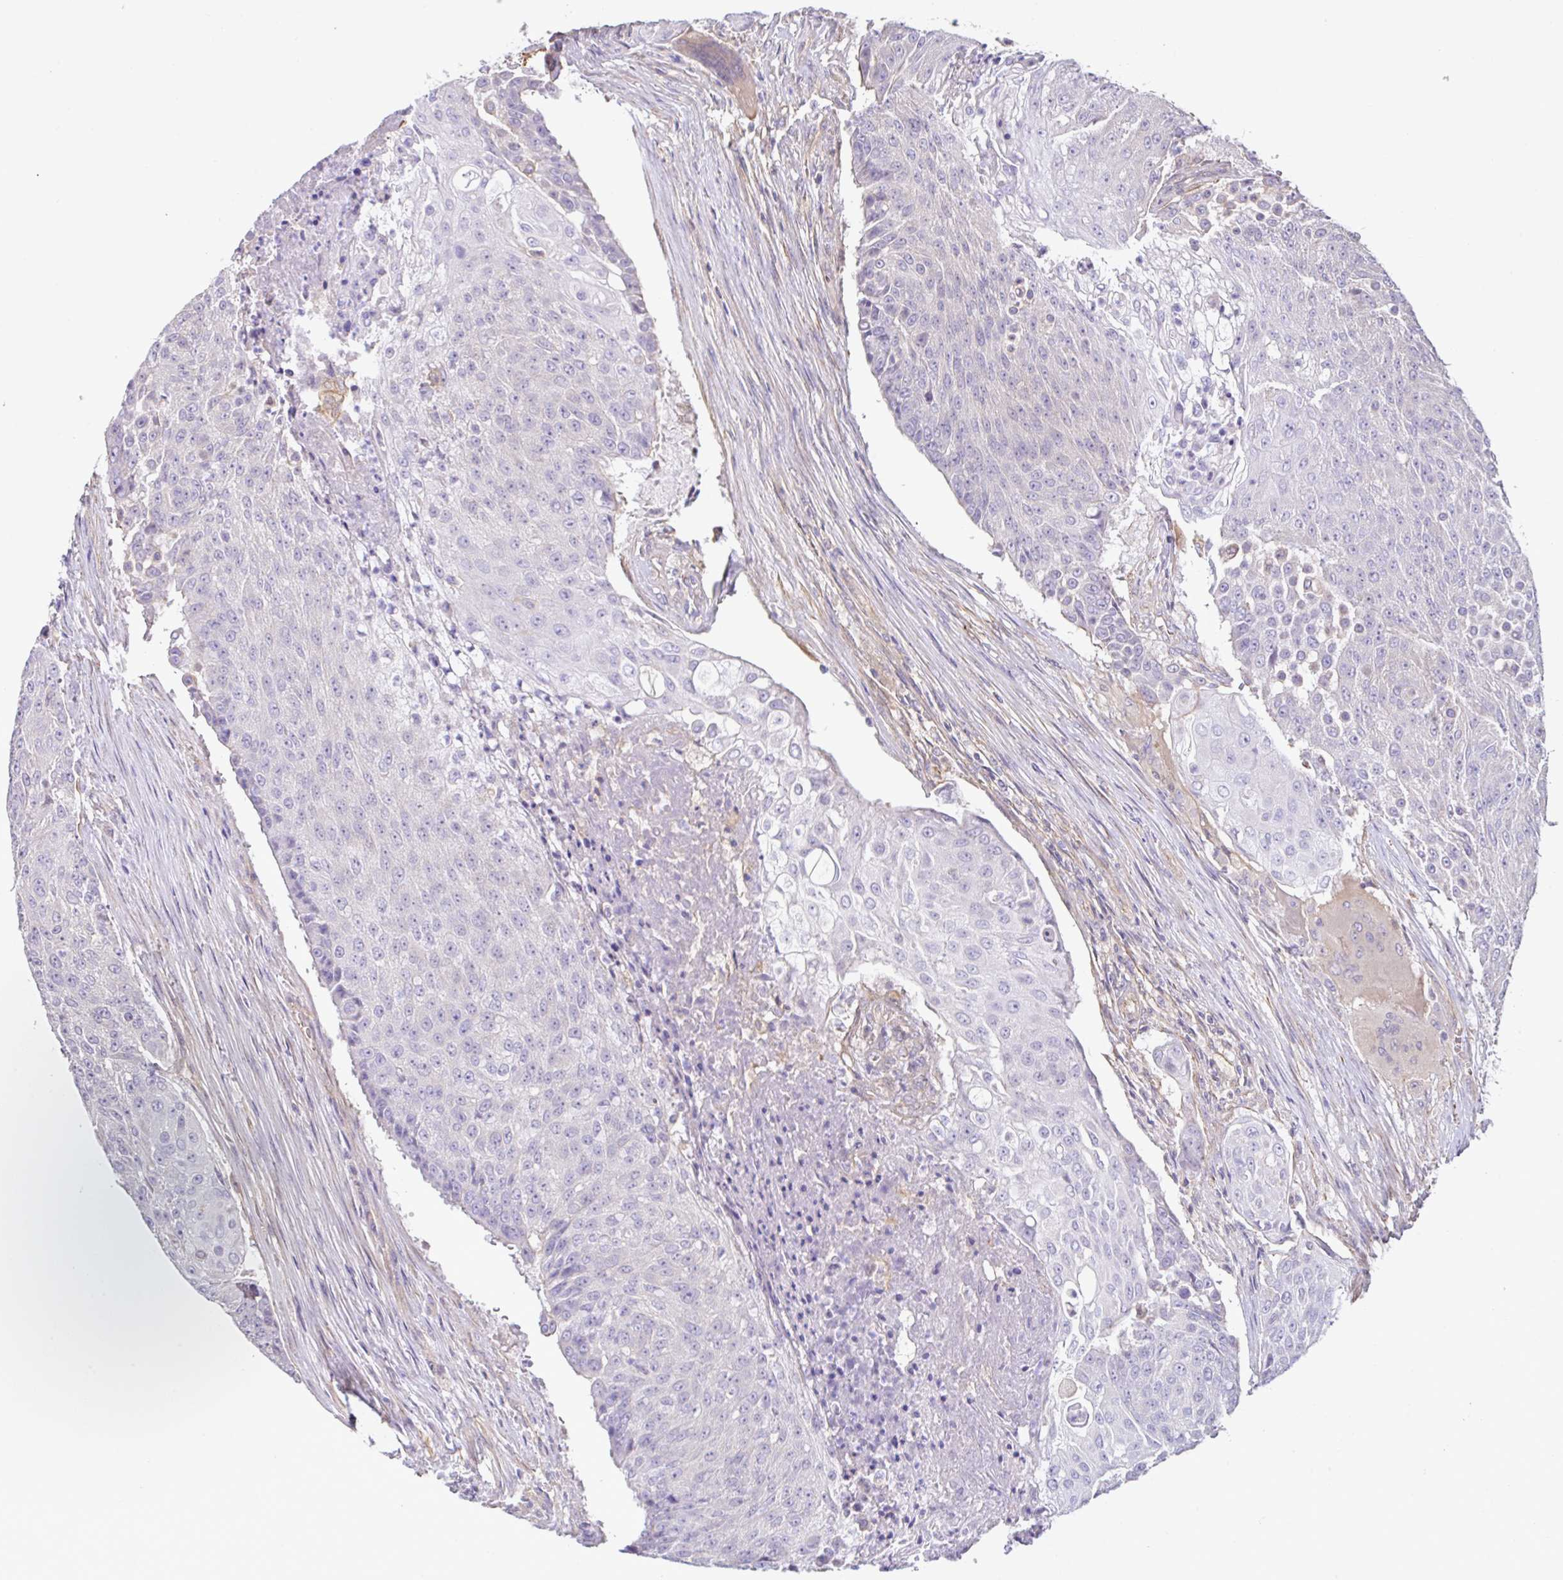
{"staining": {"intensity": "negative", "quantity": "none", "location": "none"}, "tissue": "urothelial cancer", "cell_type": "Tumor cells", "image_type": "cancer", "snomed": [{"axis": "morphology", "description": "Urothelial carcinoma, High grade"}, {"axis": "topography", "description": "Urinary bladder"}], "caption": "Protein analysis of urothelial cancer exhibits no significant staining in tumor cells.", "gene": "PLCD4", "patient": {"sex": "female", "age": 63}}